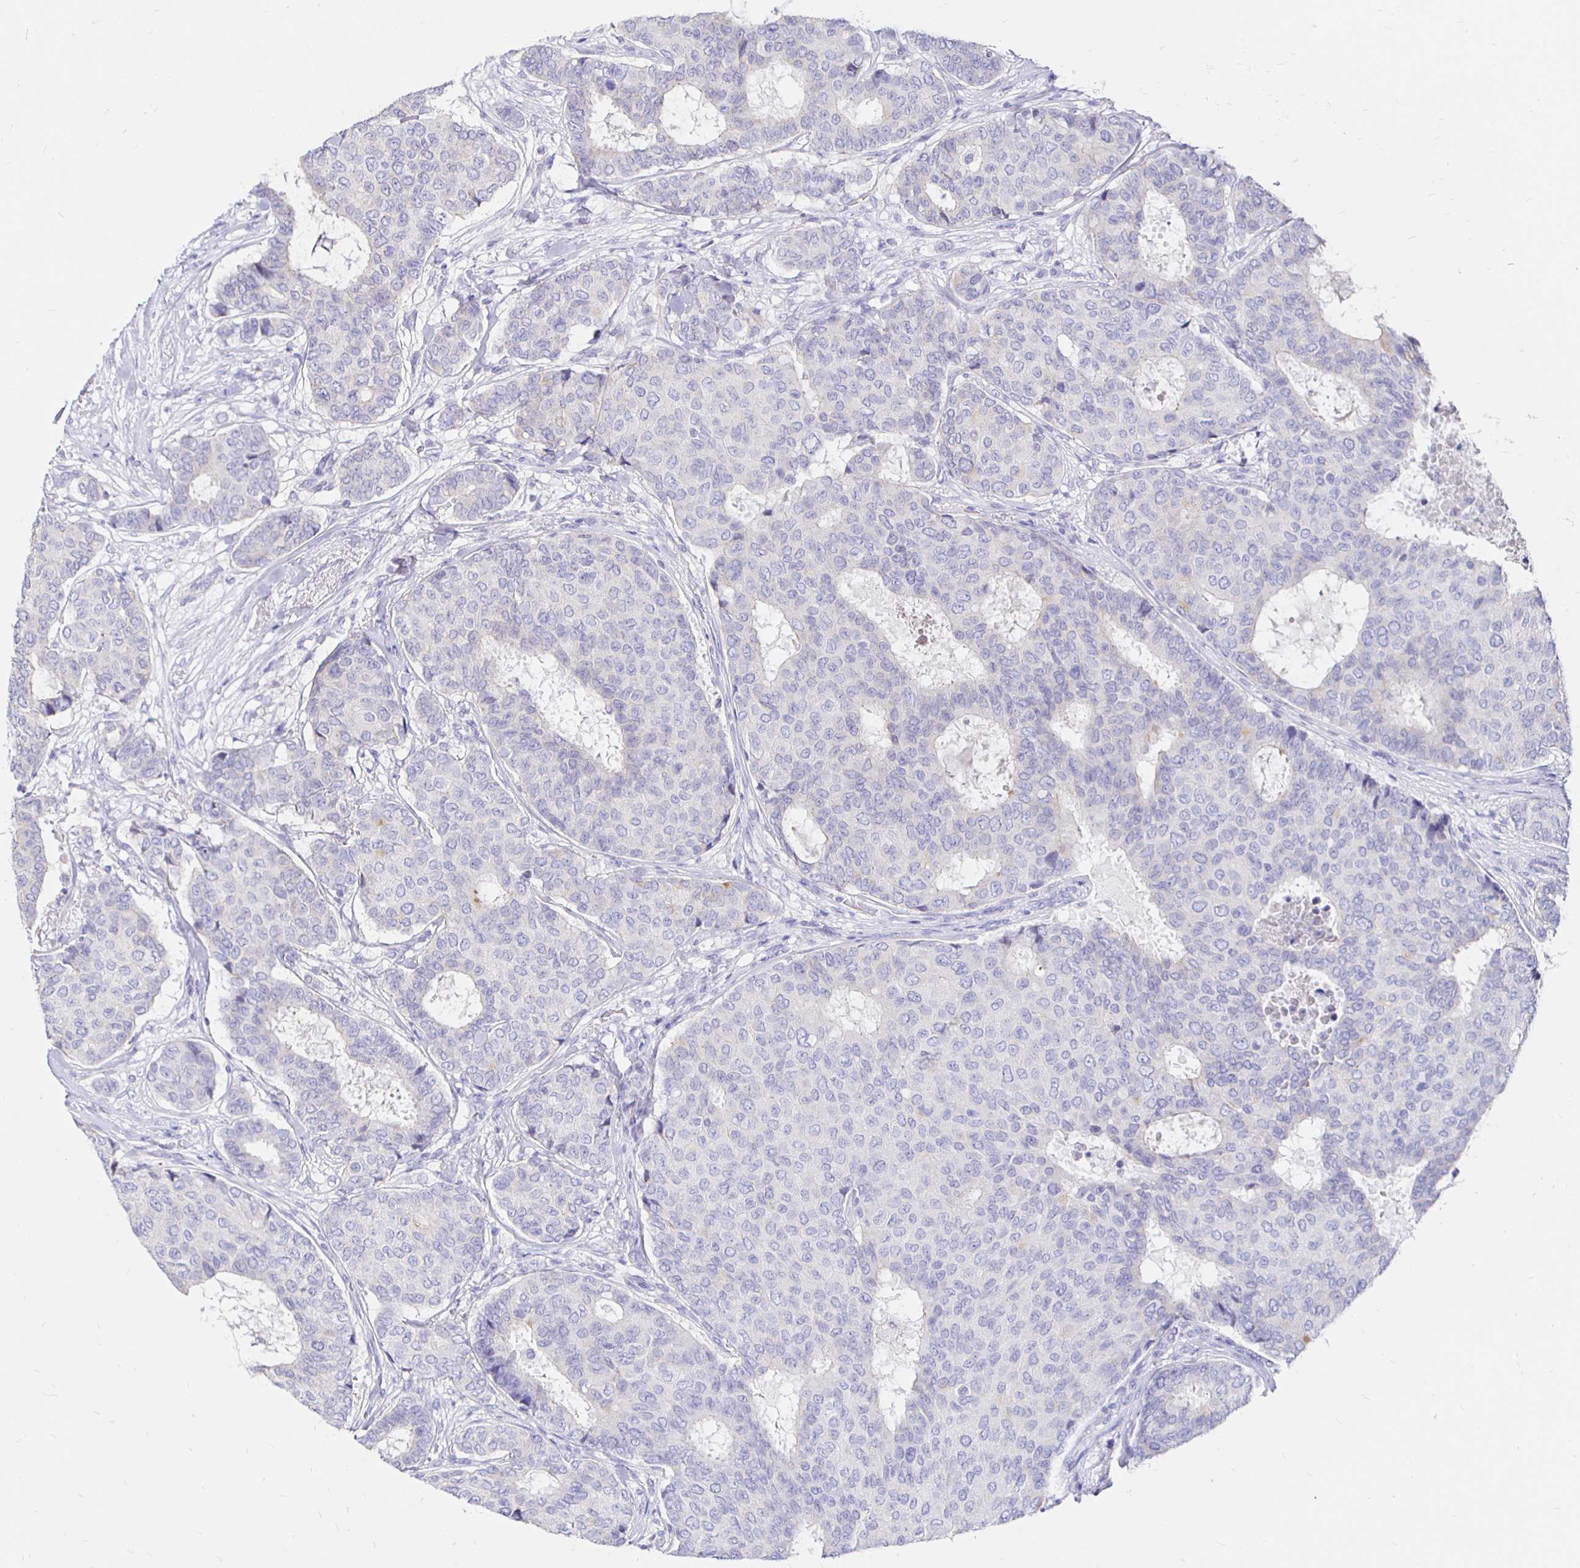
{"staining": {"intensity": "negative", "quantity": "none", "location": "none"}, "tissue": "breast cancer", "cell_type": "Tumor cells", "image_type": "cancer", "snomed": [{"axis": "morphology", "description": "Duct carcinoma"}, {"axis": "topography", "description": "Breast"}], "caption": "The IHC histopathology image has no significant staining in tumor cells of breast invasive ductal carcinoma tissue.", "gene": "NECAB1", "patient": {"sex": "female", "age": 75}}